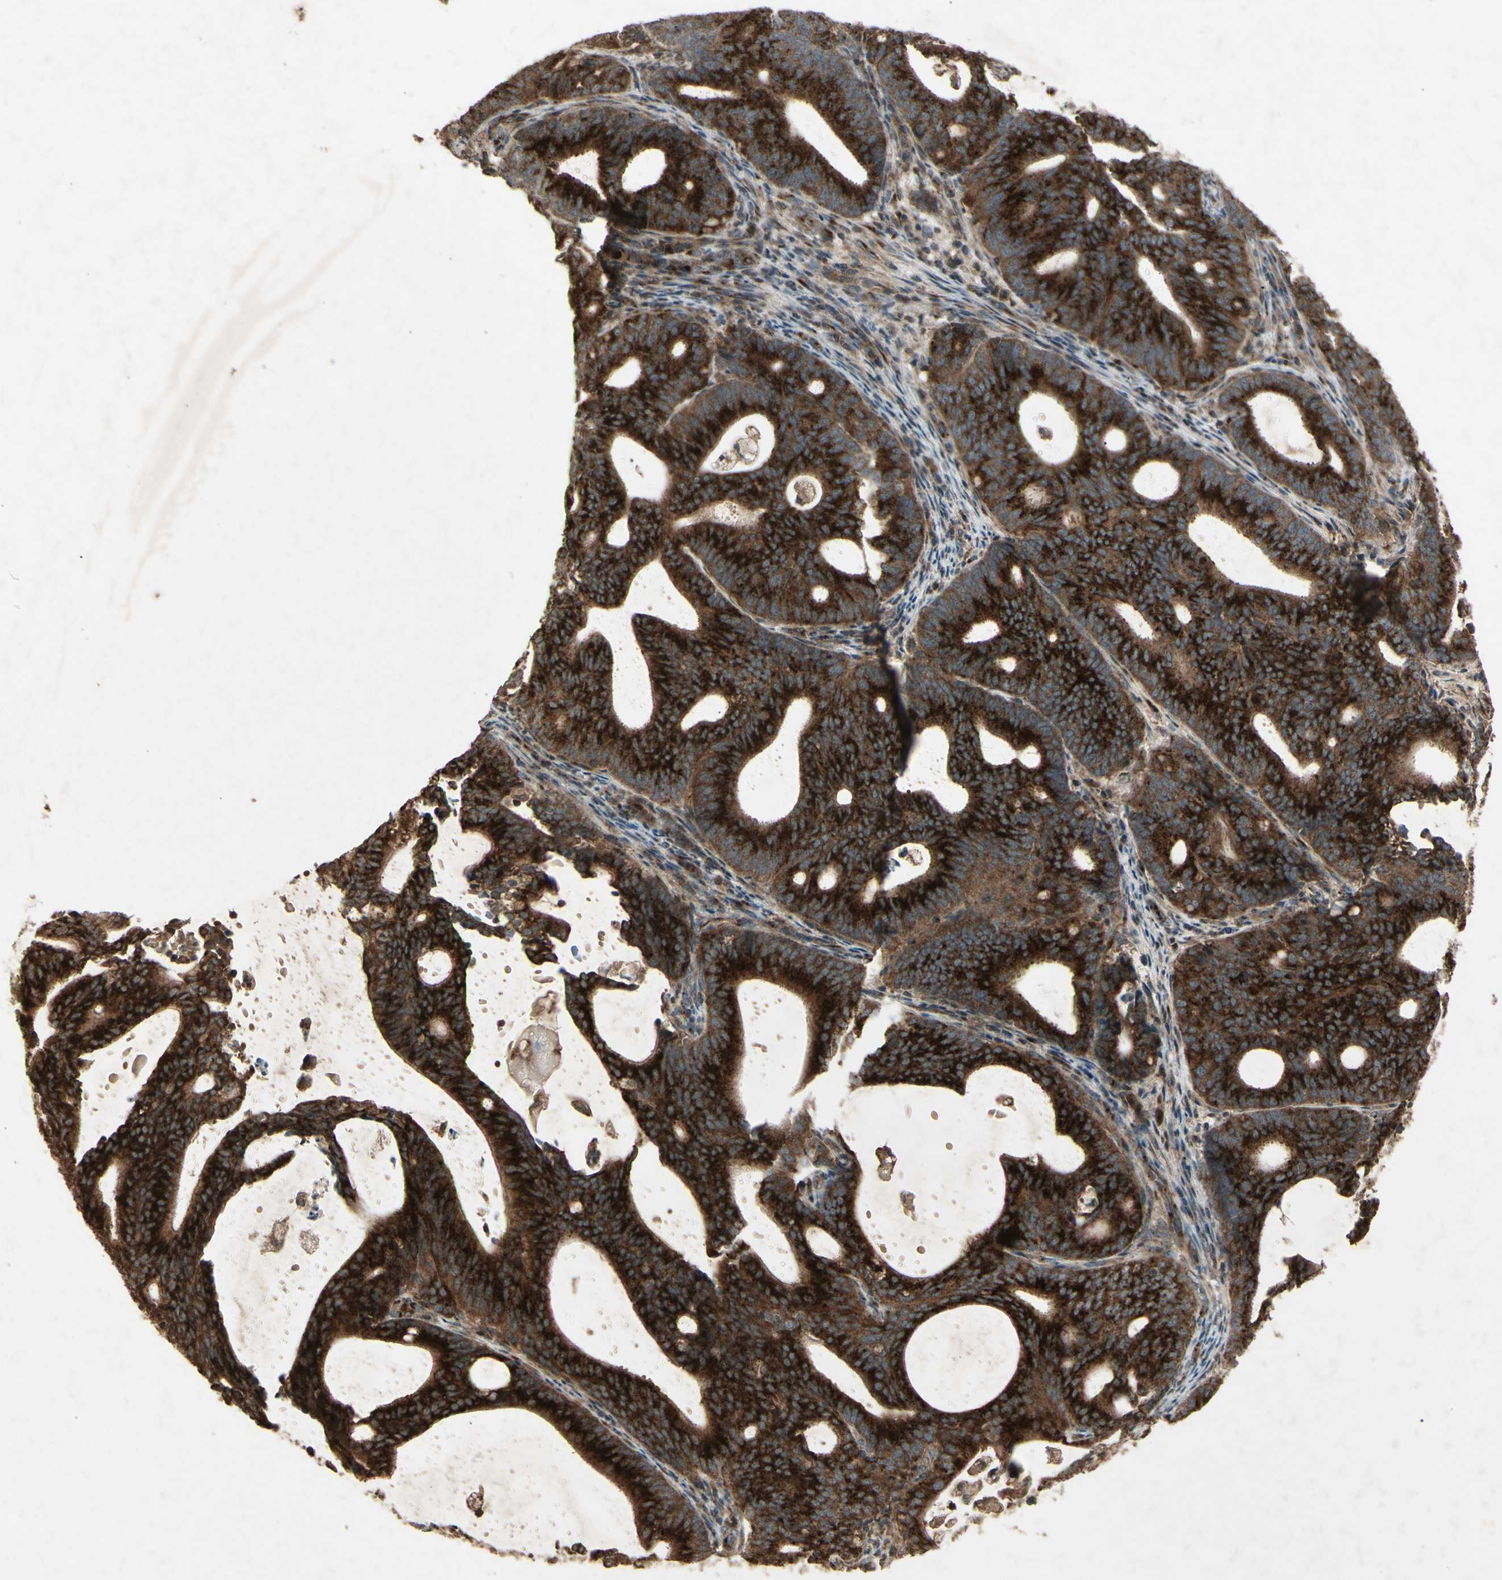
{"staining": {"intensity": "strong", "quantity": ">75%", "location": "cytoplasmic/membranous"}, "tissue": "endometrial cancer", "cell_type": "Tumor cells", "image_type": "cancer", "snomed": [{"axis": "morphology", "description": "Adenocarcinoma, NOS"}, {"axis": "topography", "description": "Uterus"}], "caption": "Endometrial adenocarcinoma stained with DAB immunohistochemistry reveals high levels of strong cytoplasmic/membranous expression in about >75% of tumor cells. The protein is stained brown, and the nuclei are stained in blue (DAB (3,3'-diaminobenzidine) IHC with brightfield microscopy, high magnification).", "gene": "AP1G1", "patient": {"sex": "female", "age": 83}}